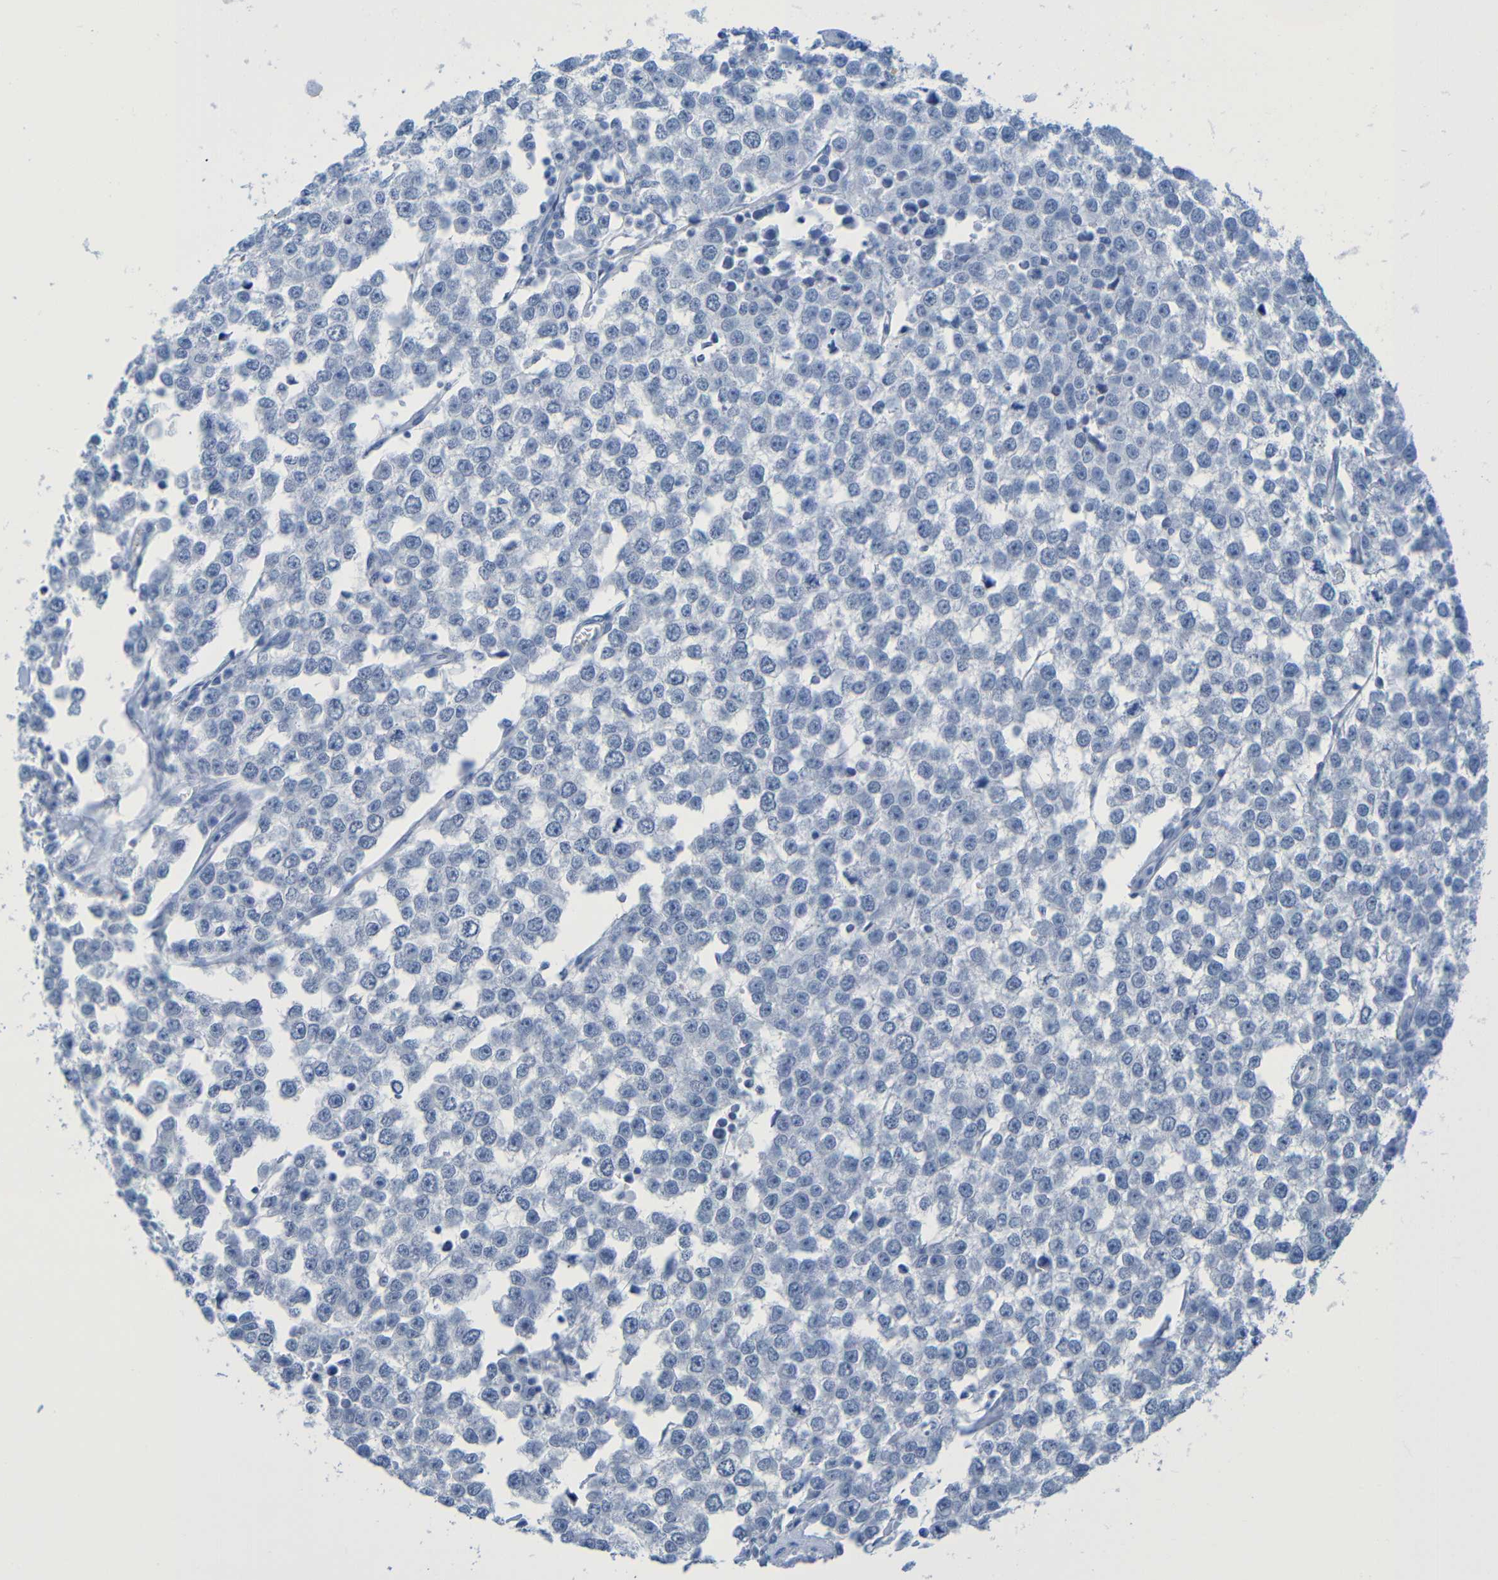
{"staining": {"intensity": "negative", "quantity": "none", "location": "none"}, "tissue": "testis cancer", "cell_type": "Tumor cells", "image_type": "cancer", "snomed": [{"axis": "morphology", "description": "Seminoma, NOS"}, {"axis": "morphology", "description": "Carcinoma, Embryonal, NOS"}, {"axis": "topography", "description": "Testis"}], "caption": "Immunohistochemistry of testis embryonal carcinoma exhibits no expression in tumor cells. (DAB IHC with hematoxylin counter stain).", "gene": "C3AR1", "patient": {"sex": "male", "age": 52}}